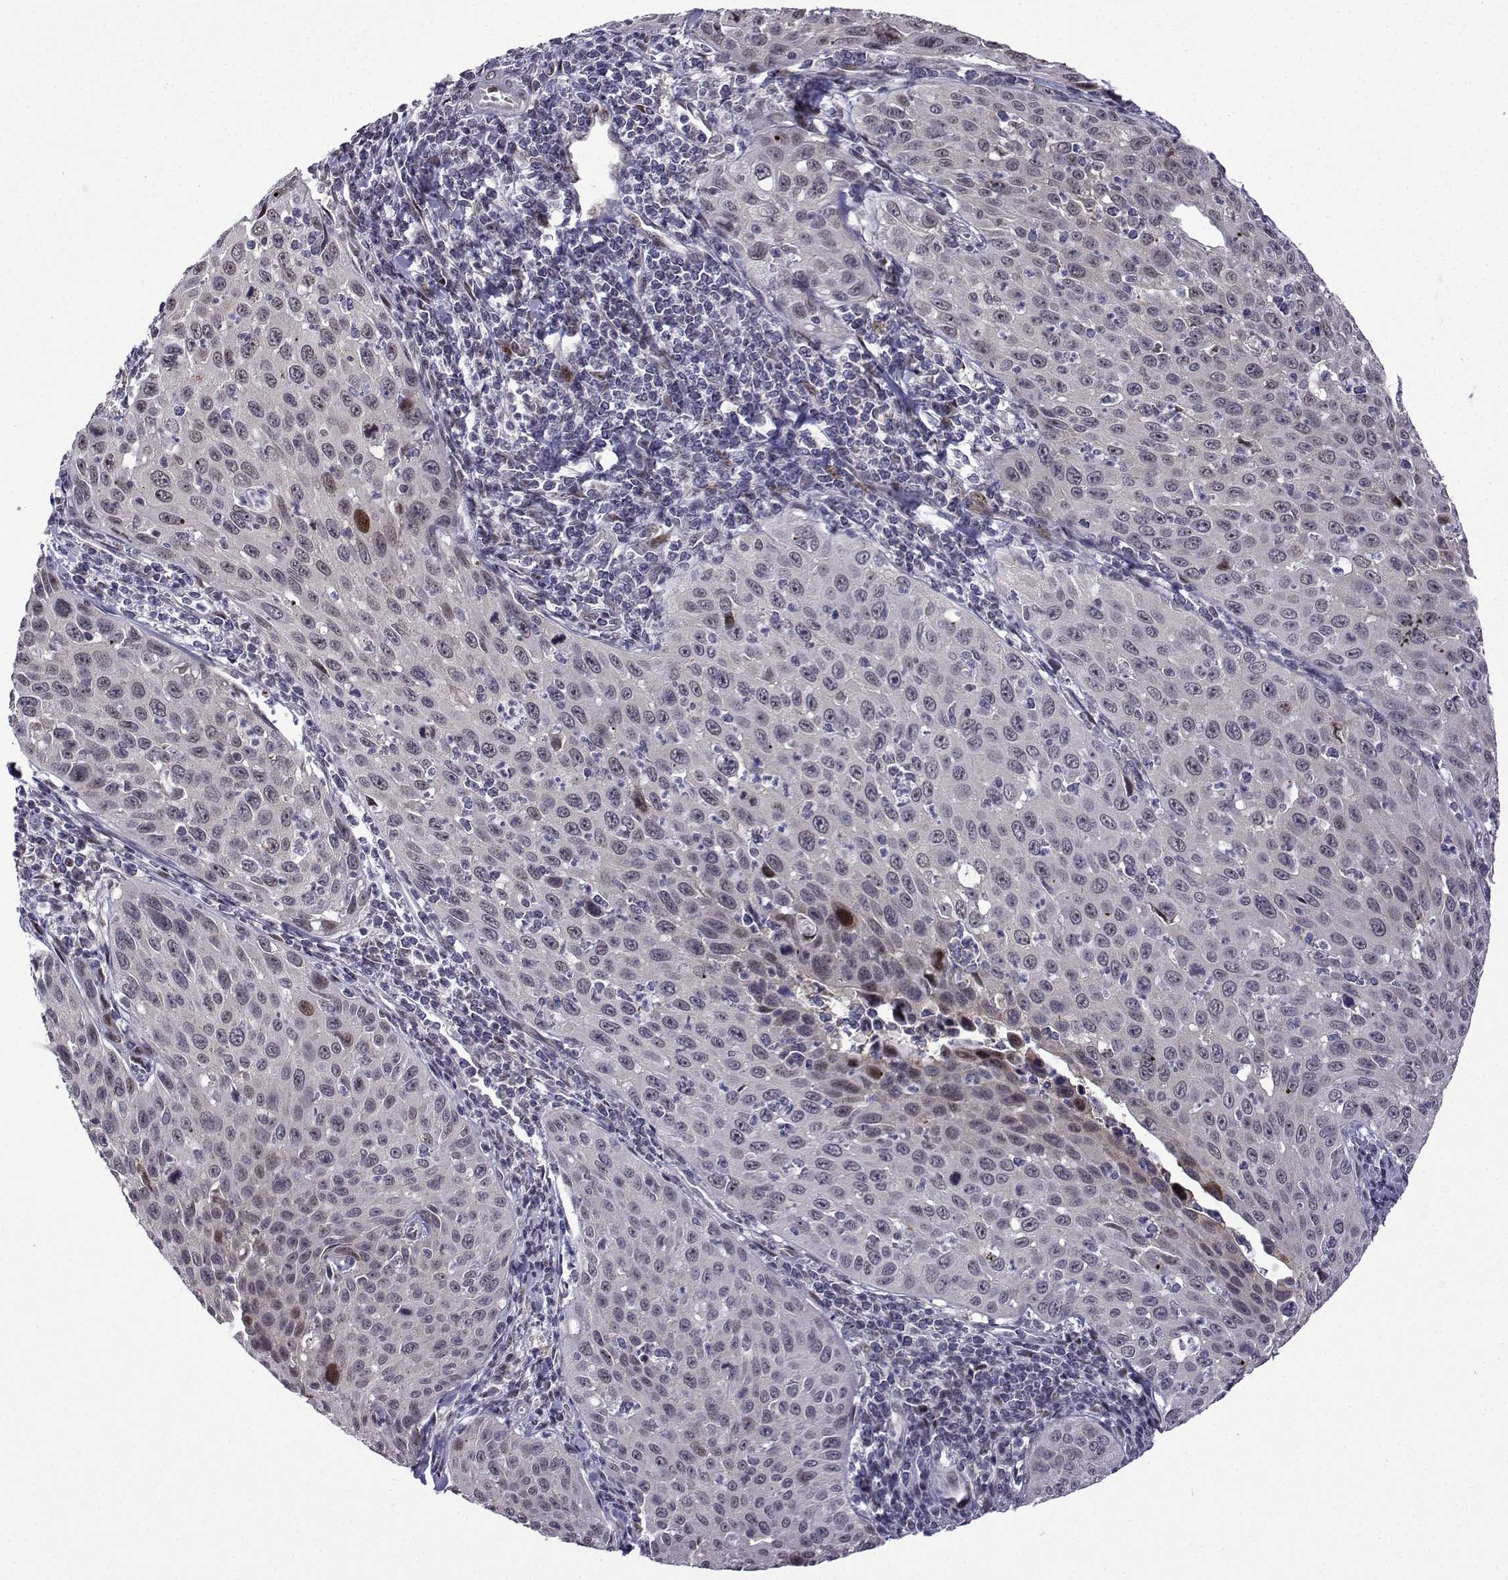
{"staining": {"intensity": "strong", "quantity": "<25%", "location": "nuclear"}, "tissue": "cervical cancer", "cell_type": "Tumor cells", "image_type": "cancer", "snomed": [{"axis": "morphology", "description": "Squamous cell carcinoma, NOS"}, {"axis": "topography", "description": "Cervix"}], "caption": "Cervical cancer stained for a protein (brown) exhibits strong nuclear positive staining in approximately <25% of tumor cells.", "gene": "FGF3", "patient": {"sex": "female", "age": 26}}